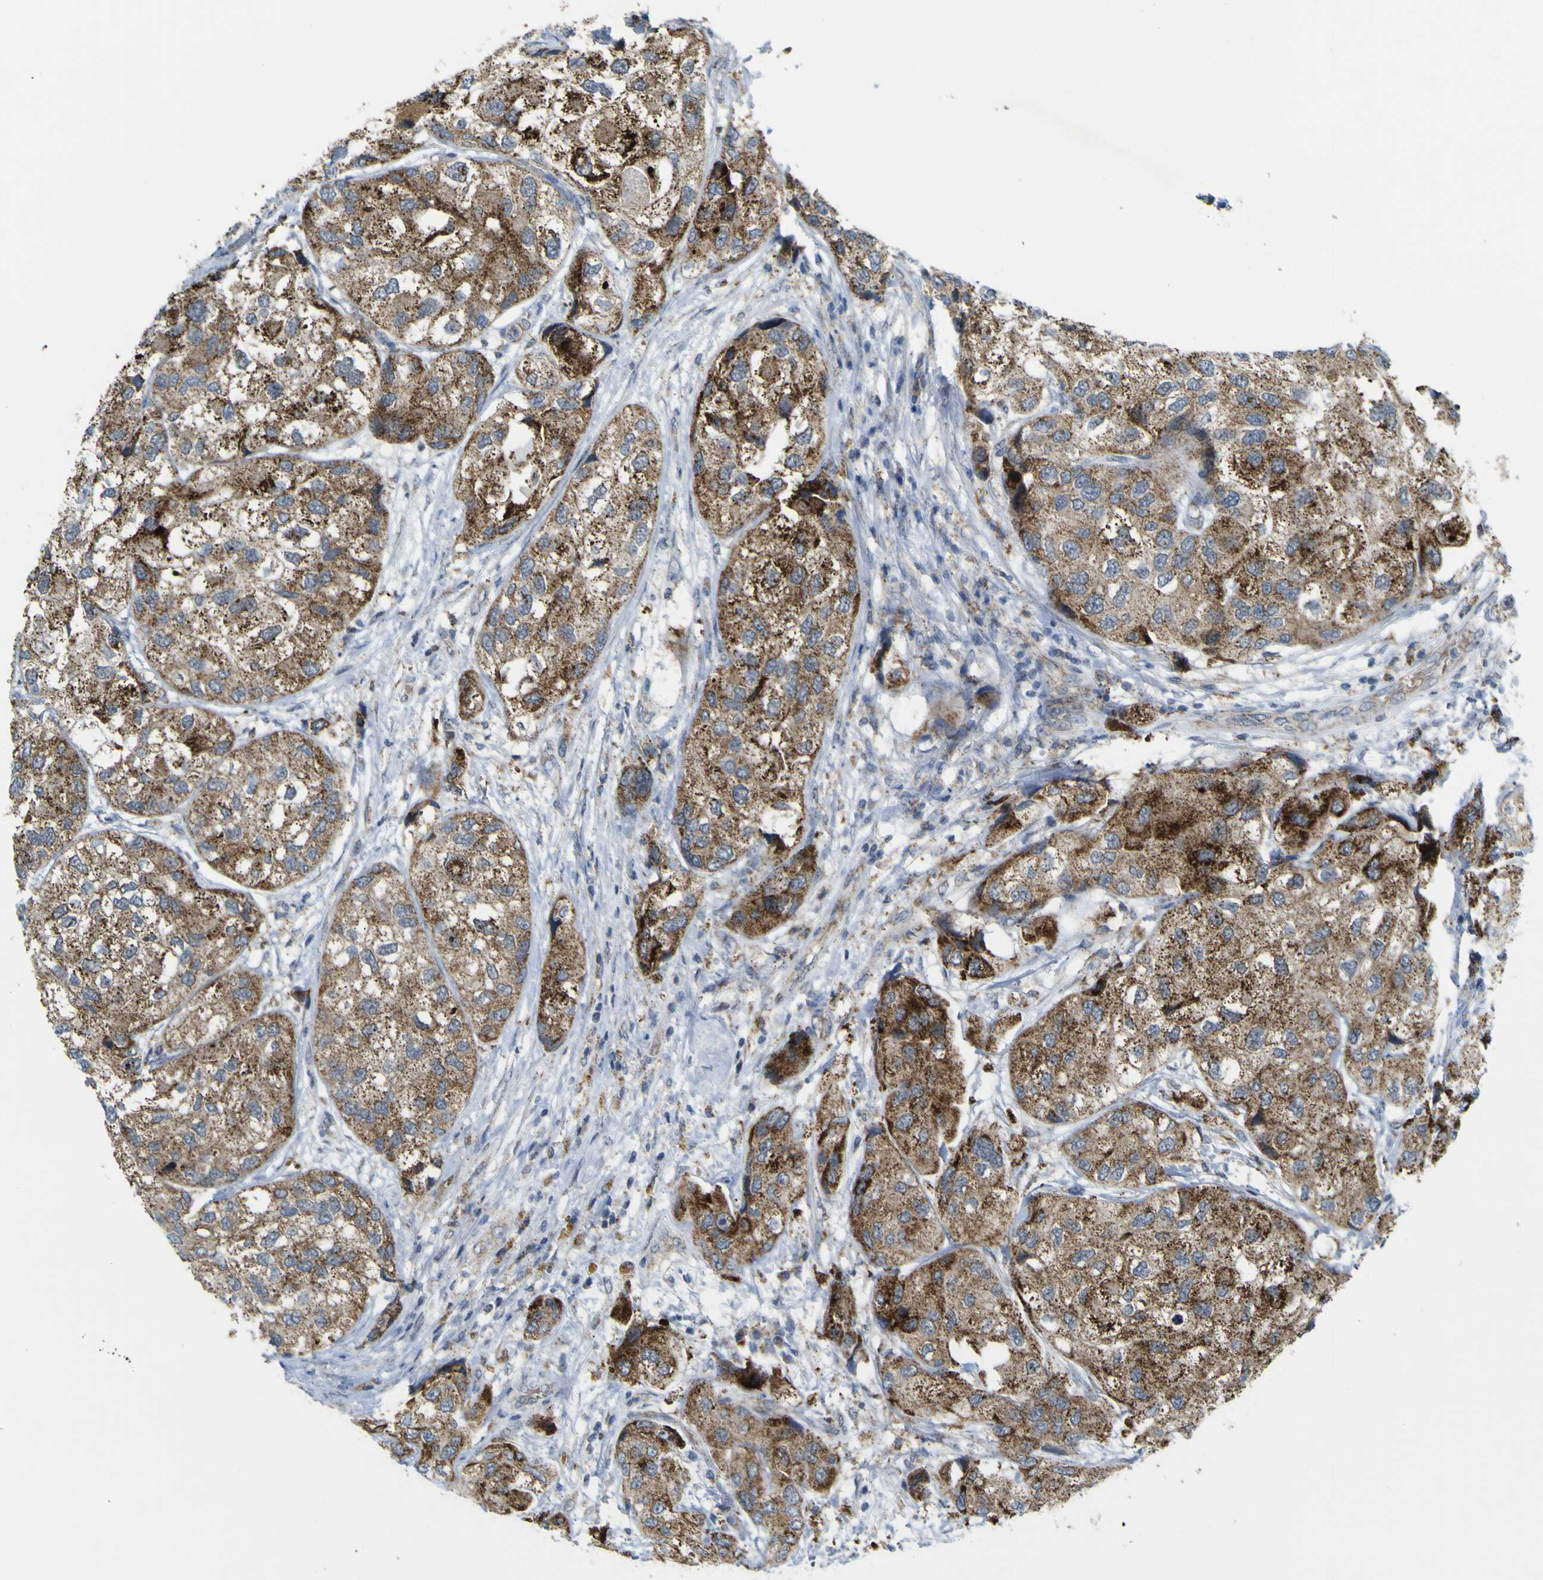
{"staining": {"intensity": "strong", "quantity": ">75%", "location": "cytoplasmic/membranous"}, "tissue": "urothelial cancer", "cell_type": "Tumor cells", "image_type": "cancer", "snomed": [{"axis": "morphology", "description": "Urothelial carcinoma, High grade"}, {"axis": "topography", "description": "Urinary bladder"}], "caption": "Immunohistochemical staining of urothelial cancer shows high levels of strong cytoplasmic/membranous protein positivity in about >75% of tumor cells. (Brightfield microscopy of DAB IHC at high magnification).", "gene": "ACBD5", "patient": {"sex": "female", "age": 64}}